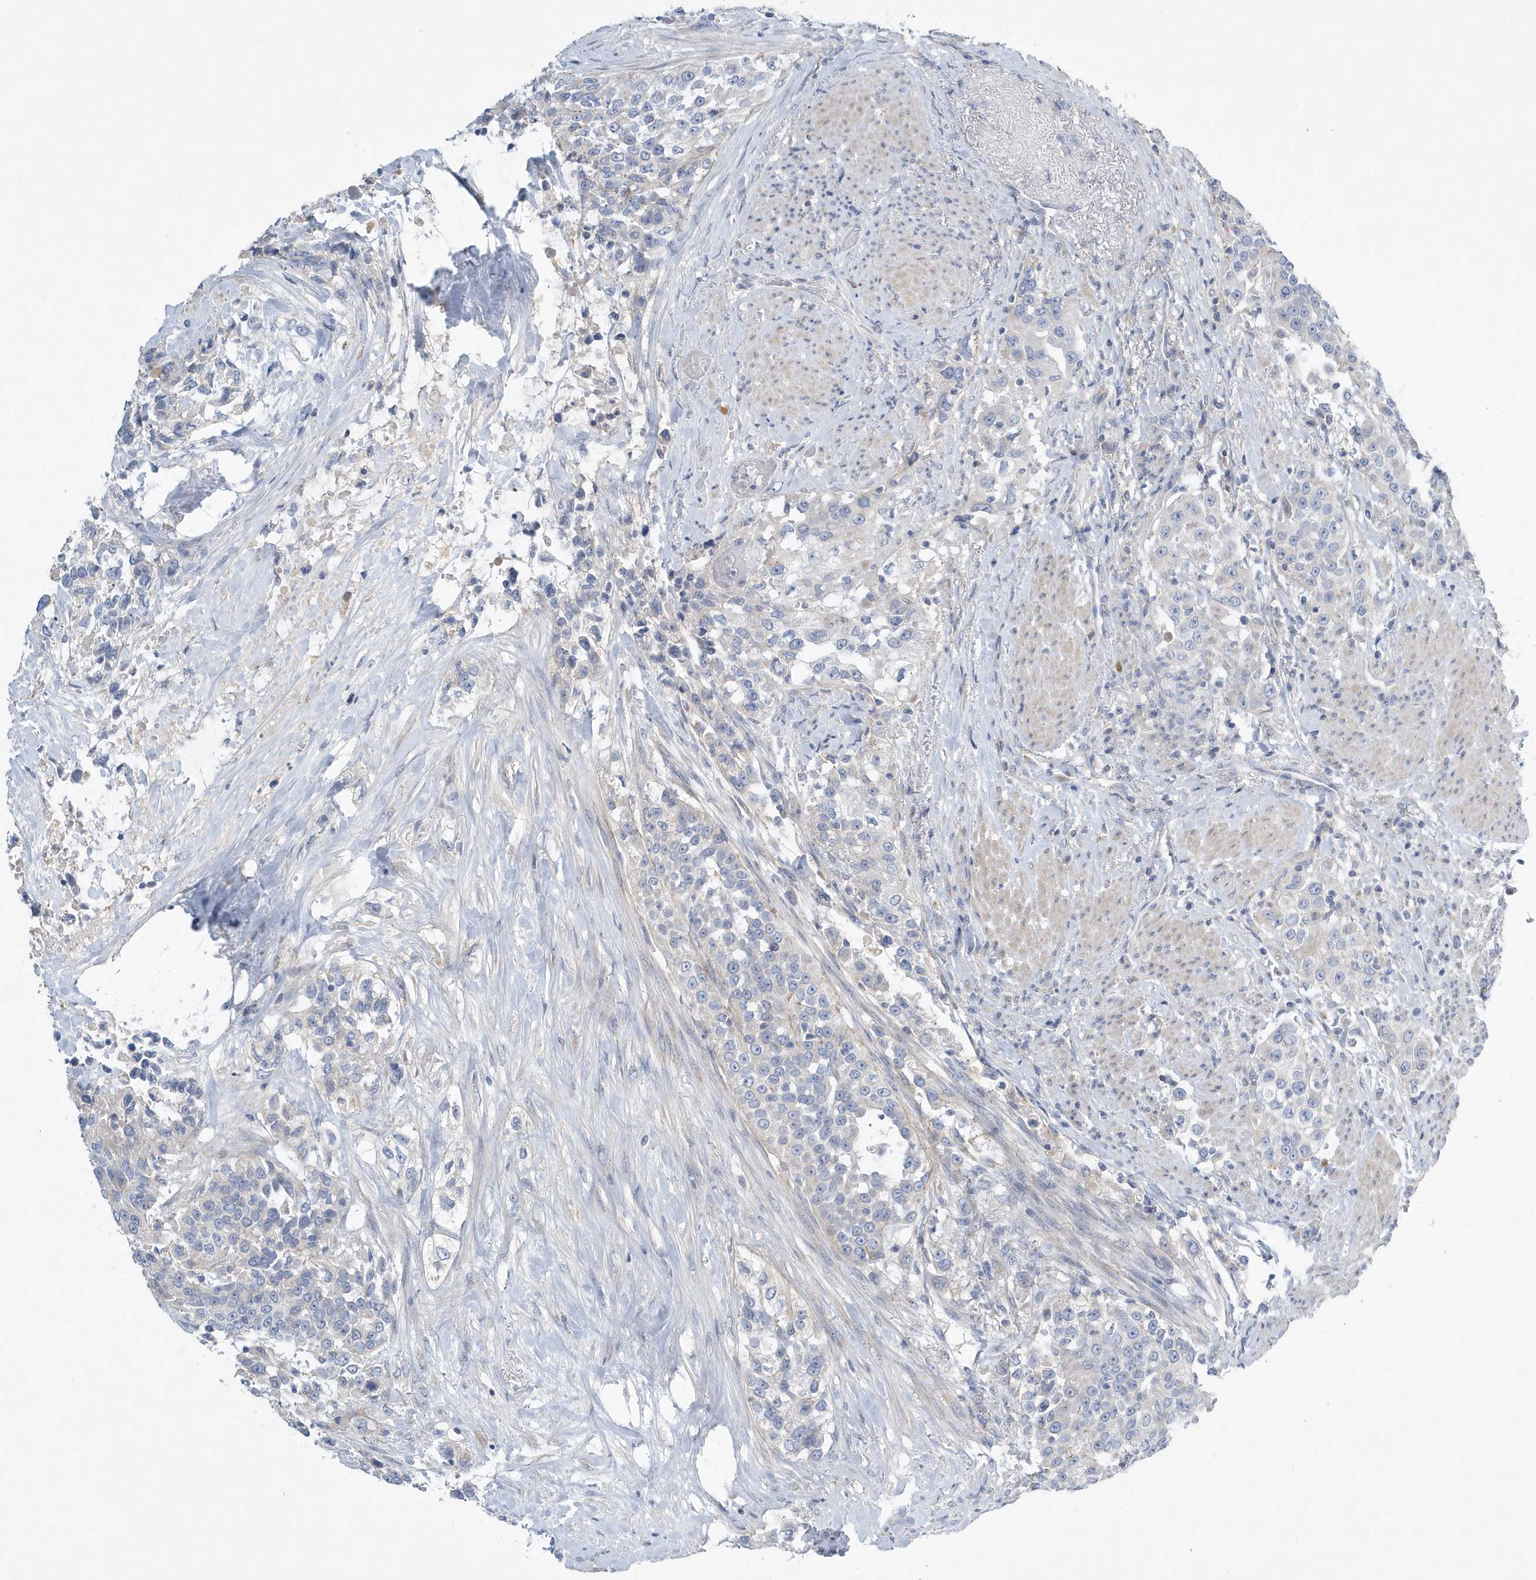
{"staining": {"intensity": "negative", "quantity": "none", "location": "none"}, "tissue": "urothelial cancer", "cell_type": "Tumor cells", "image_type": "cancer", "snomed": [{"axis": "morphology", "description": "Urothelial carcinoma, High grade"}, {"axis": "topography", "description": "Urinary bladder"}], "caption": "An image of human urothelial cancer is negative for staining in tumor cells.", "gene": "SPATA18", "patient": {"sex": "female", "age": 80}}